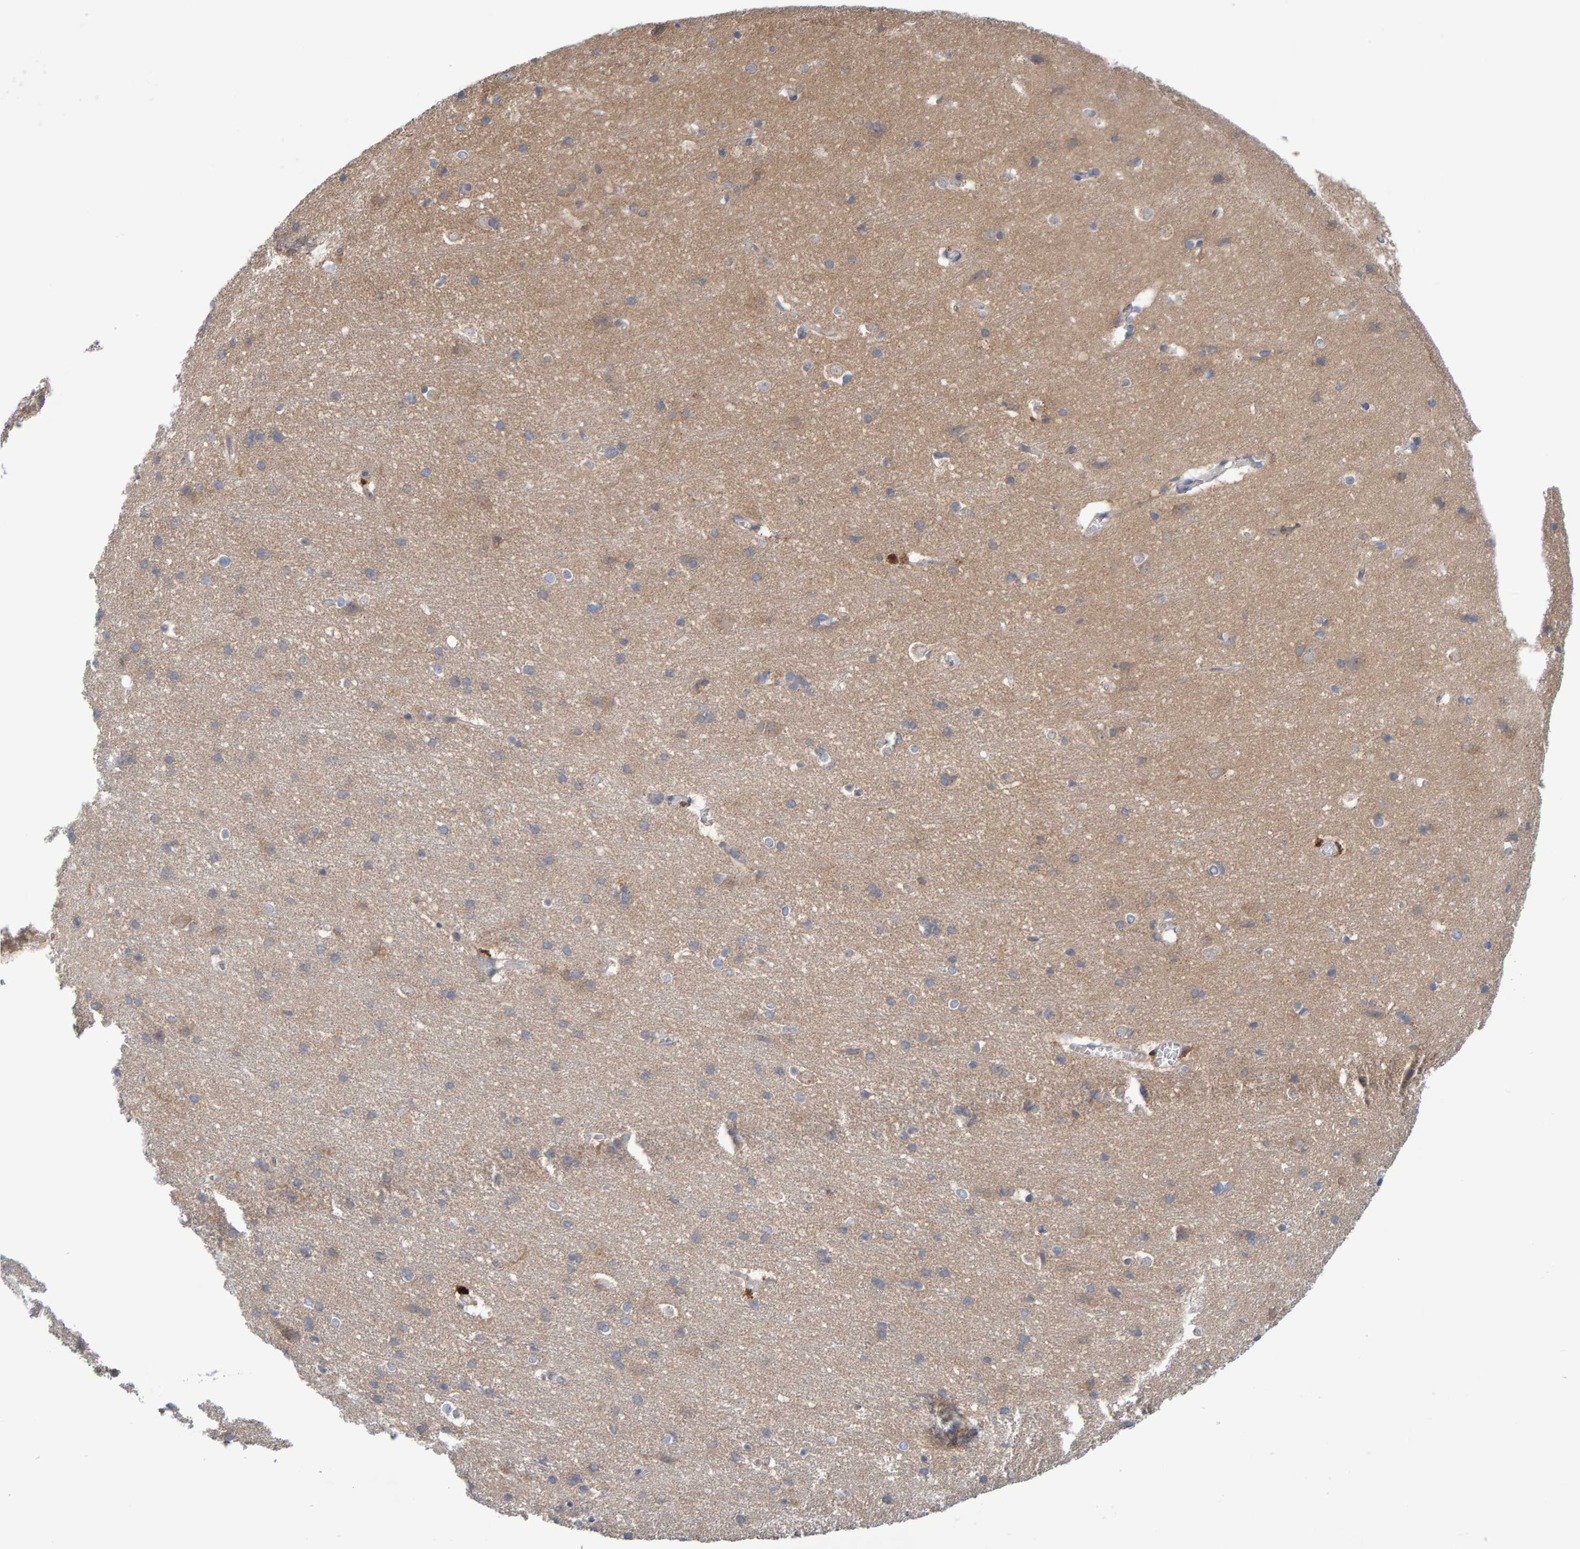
{"staining": {"intensity": "weak", "quantity": ">75%", "location": "cytoplasmic/membranous"}, "tissue": "cerebral cortex", "cell_type": "Endothelial cells", "image_type": "normal", "snomed": [{"axis": "morphology", "description": "Normal tissue, NOS"}, {"axis": "topography", "description": "Cerebral cortex"}], "caption": "IHC of normal cerebral cortex exhibits low levels of weak cytoplasmic/membranous positivity in approximately >75% of endothelial cells.", "gene": "TATDN1", "patient": {"sex": "male", "age": 54}}